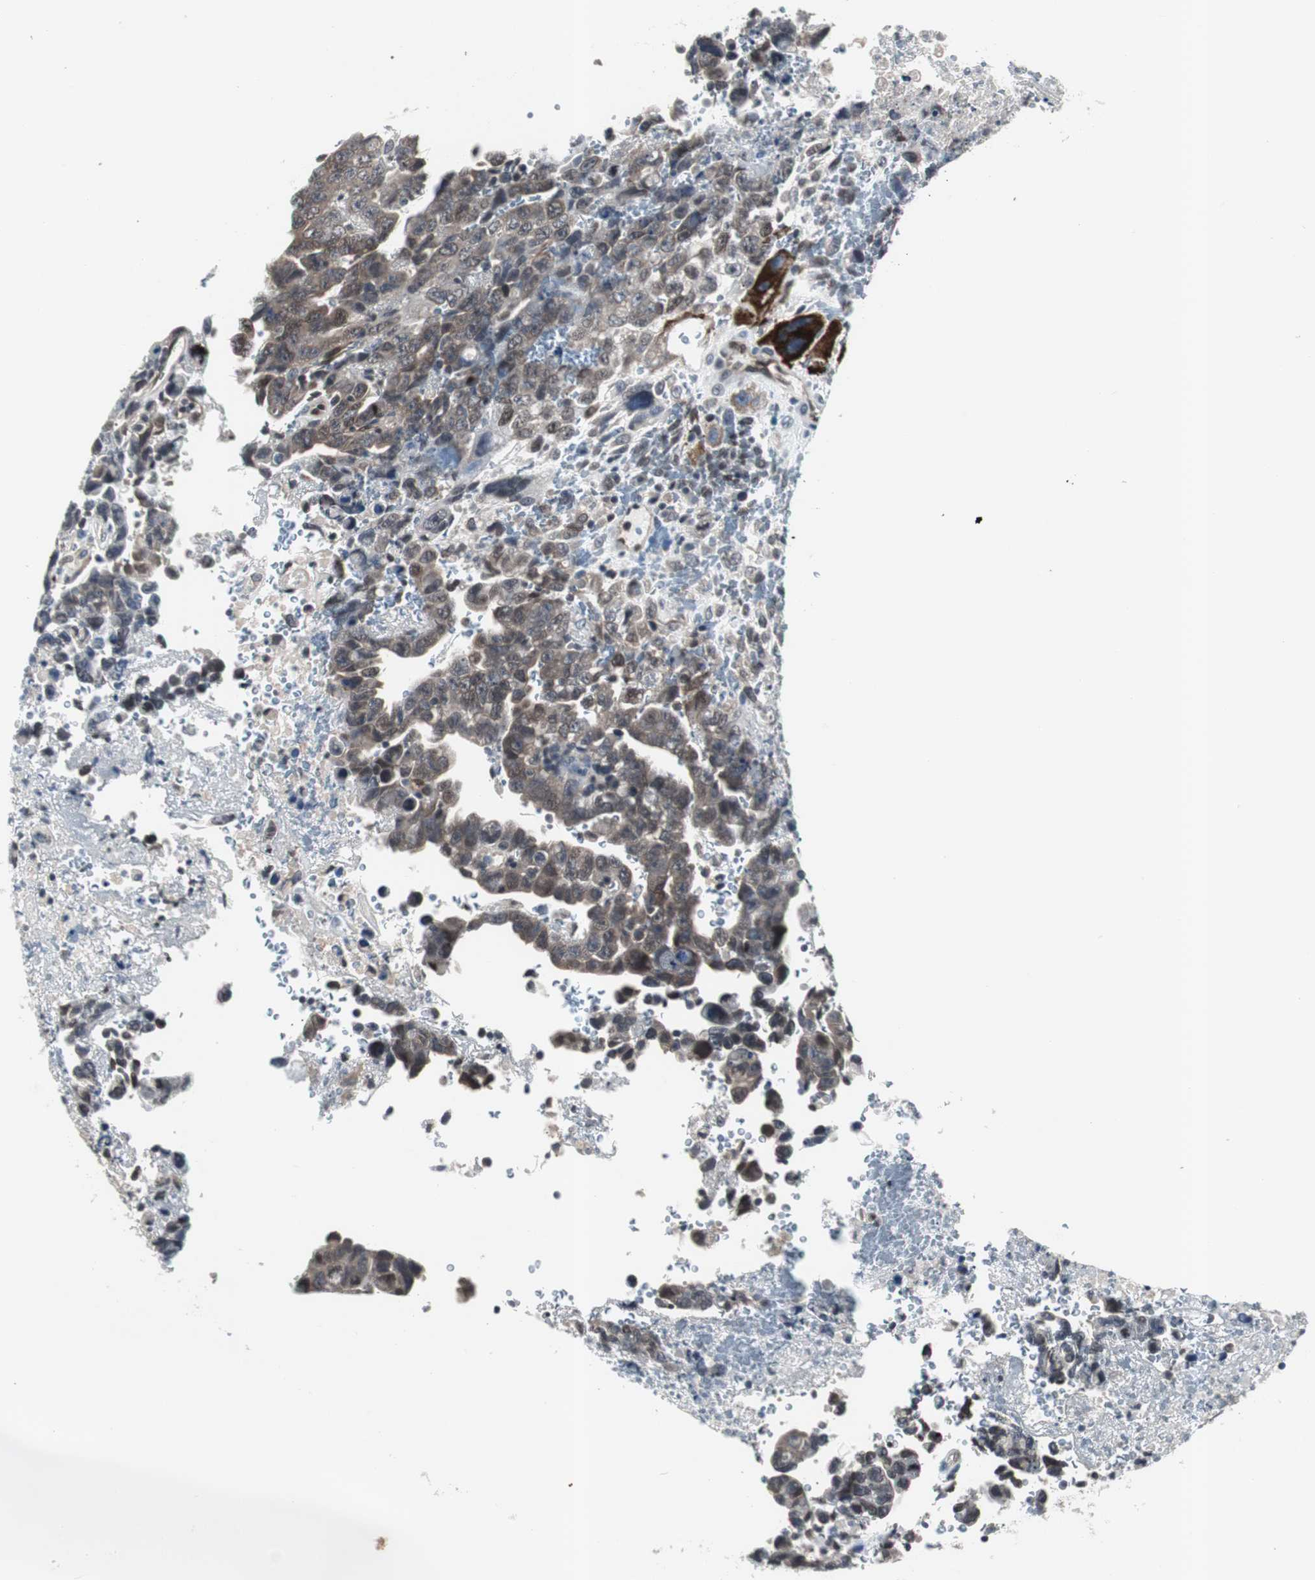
{"staining": {"intensity": "weak", "quantity": ">75%", "location": "cytoplasmic/membranous"}, "tissue": "testis cancer", "cell_type": "Tumor cells", "image_type": "cancer", "snomed": [{"axis": "morphology", "description": "Carcinoma, Embryonal, NOS"}, {"axis": "topography", "description": "Testis"}], "caption": "DAB (3,3'-diaminobenzidine) immunohistochemical staining of human testis cancer exhibits weak cytoplasmic/membranous protein expression in about >75% of tumor cells.", "gene": "SMAD1", "patient": {"sex": "male", "age": 28}}